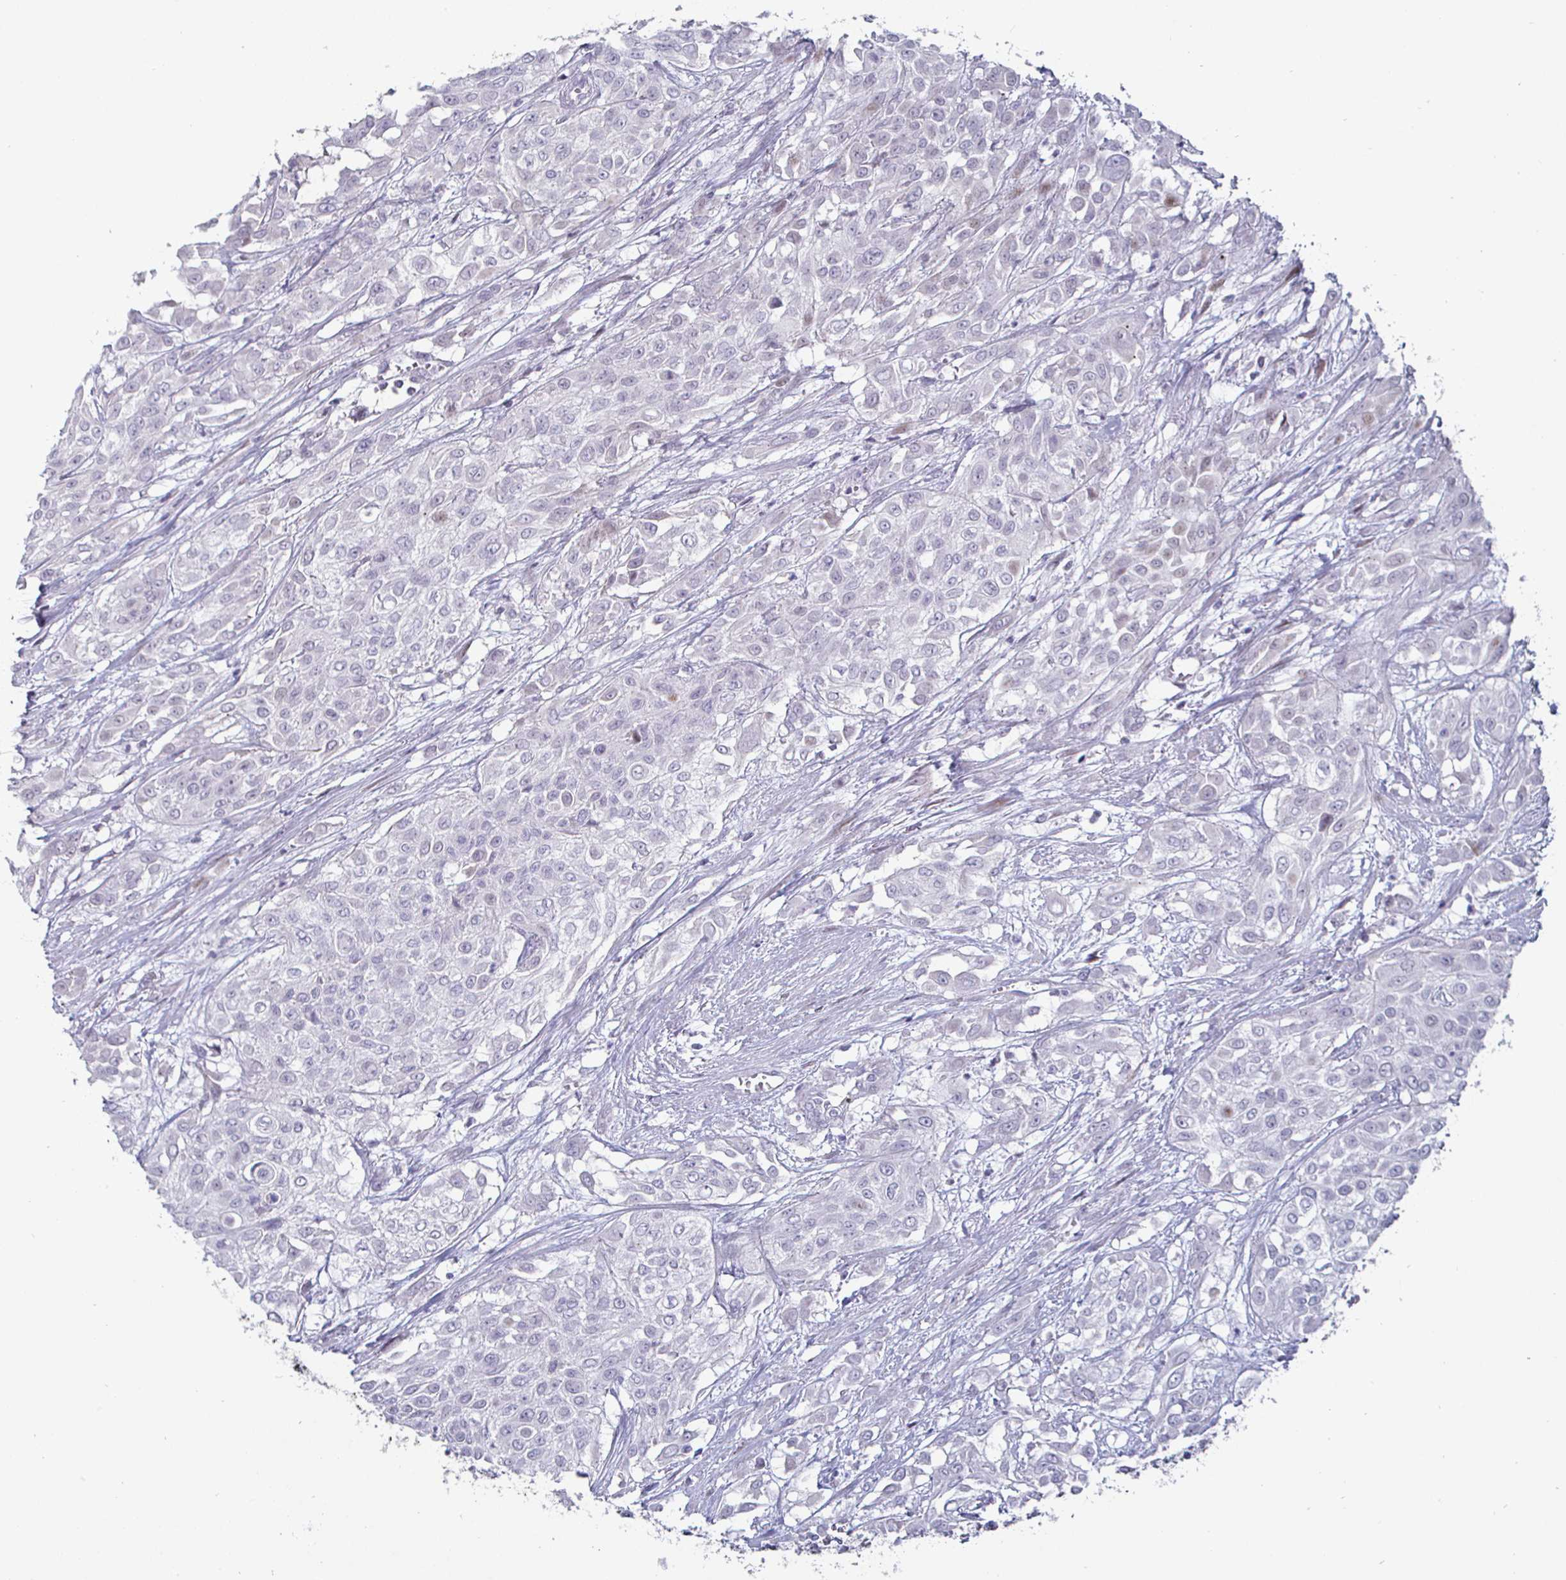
{"staining": {"intensity": "negative", "quantity": "none", "location": "none"}, "tissue": "urothelial cancer", "cell_type": "Tumor cells", "image_type": "cancer", "snomed": [{"axis": "morphology", "description": "Urothelial carcinoma, High grade"}, {"axis": "topography", "description": "Urinary bladder"}], "caption": "Photomicrograph shows no protein staining in tumor cells of urothelial carcinoma (high-grade) tissue.", "gene": "DMRTB1", "patient": {"sex": "male", "age": 57}}